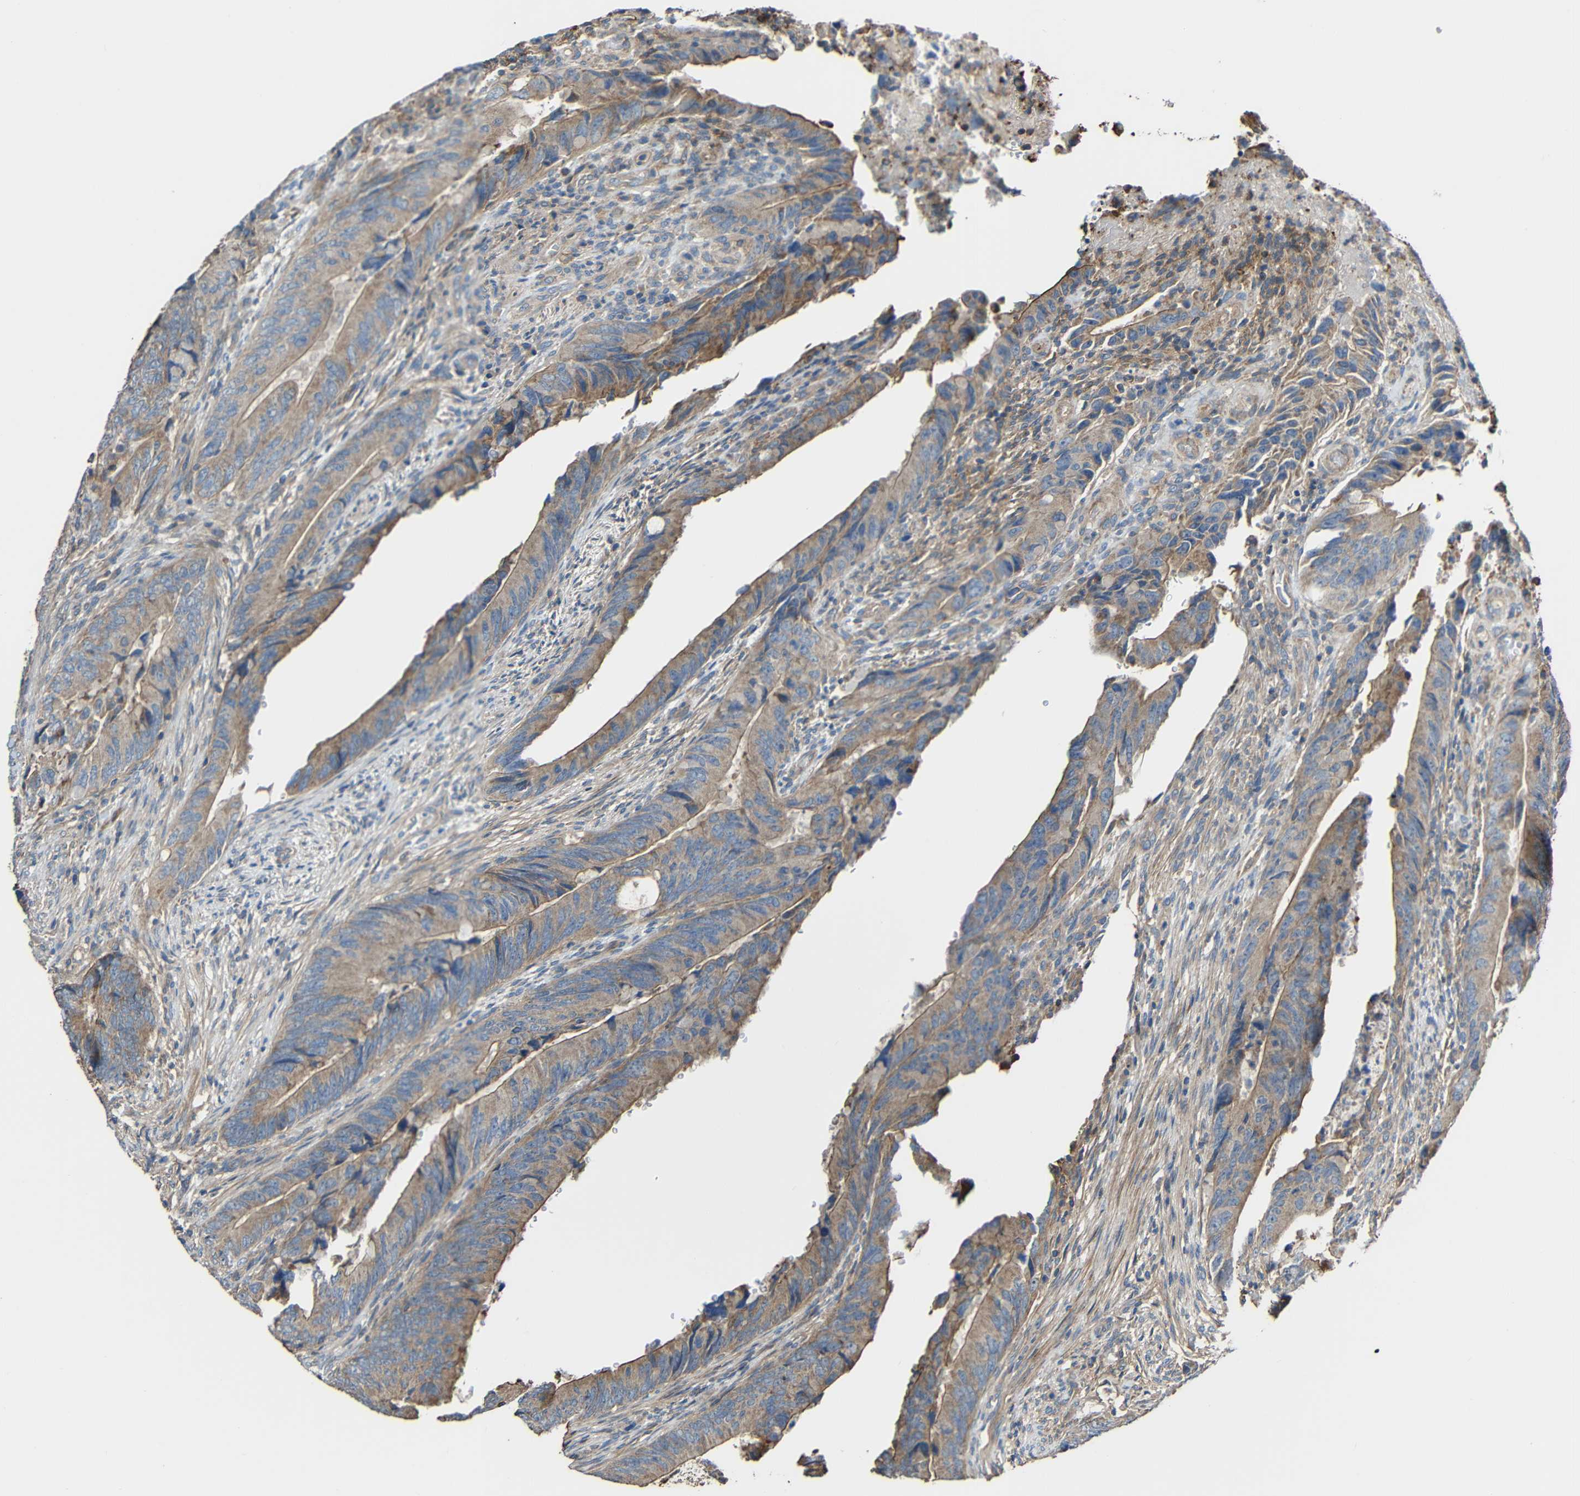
{"staining": {"intensity": "weak", "quantity": ">75%", "location": "cytoplasmic/membranous"}, "tissue": "colorectal cancer", "cell_type": "Tumor cells", "image_type": "cancer", "snomed": [{"axis": "morphology", "description": "Normal tissue, NOS"}, {"axis": "morphology", "description": "Adenocarcinoma, NOS"}, {"axis": "topography", "description": "Colon"}], "caption": "Human colorectal adenocarcinoma stained with a brown dye exhibits weak cytoplasmic/membranous positive staining in approximately >75% of tumor cells.", "gene": "RHOT2", "patient": {"sex": "male", "age": 56}}